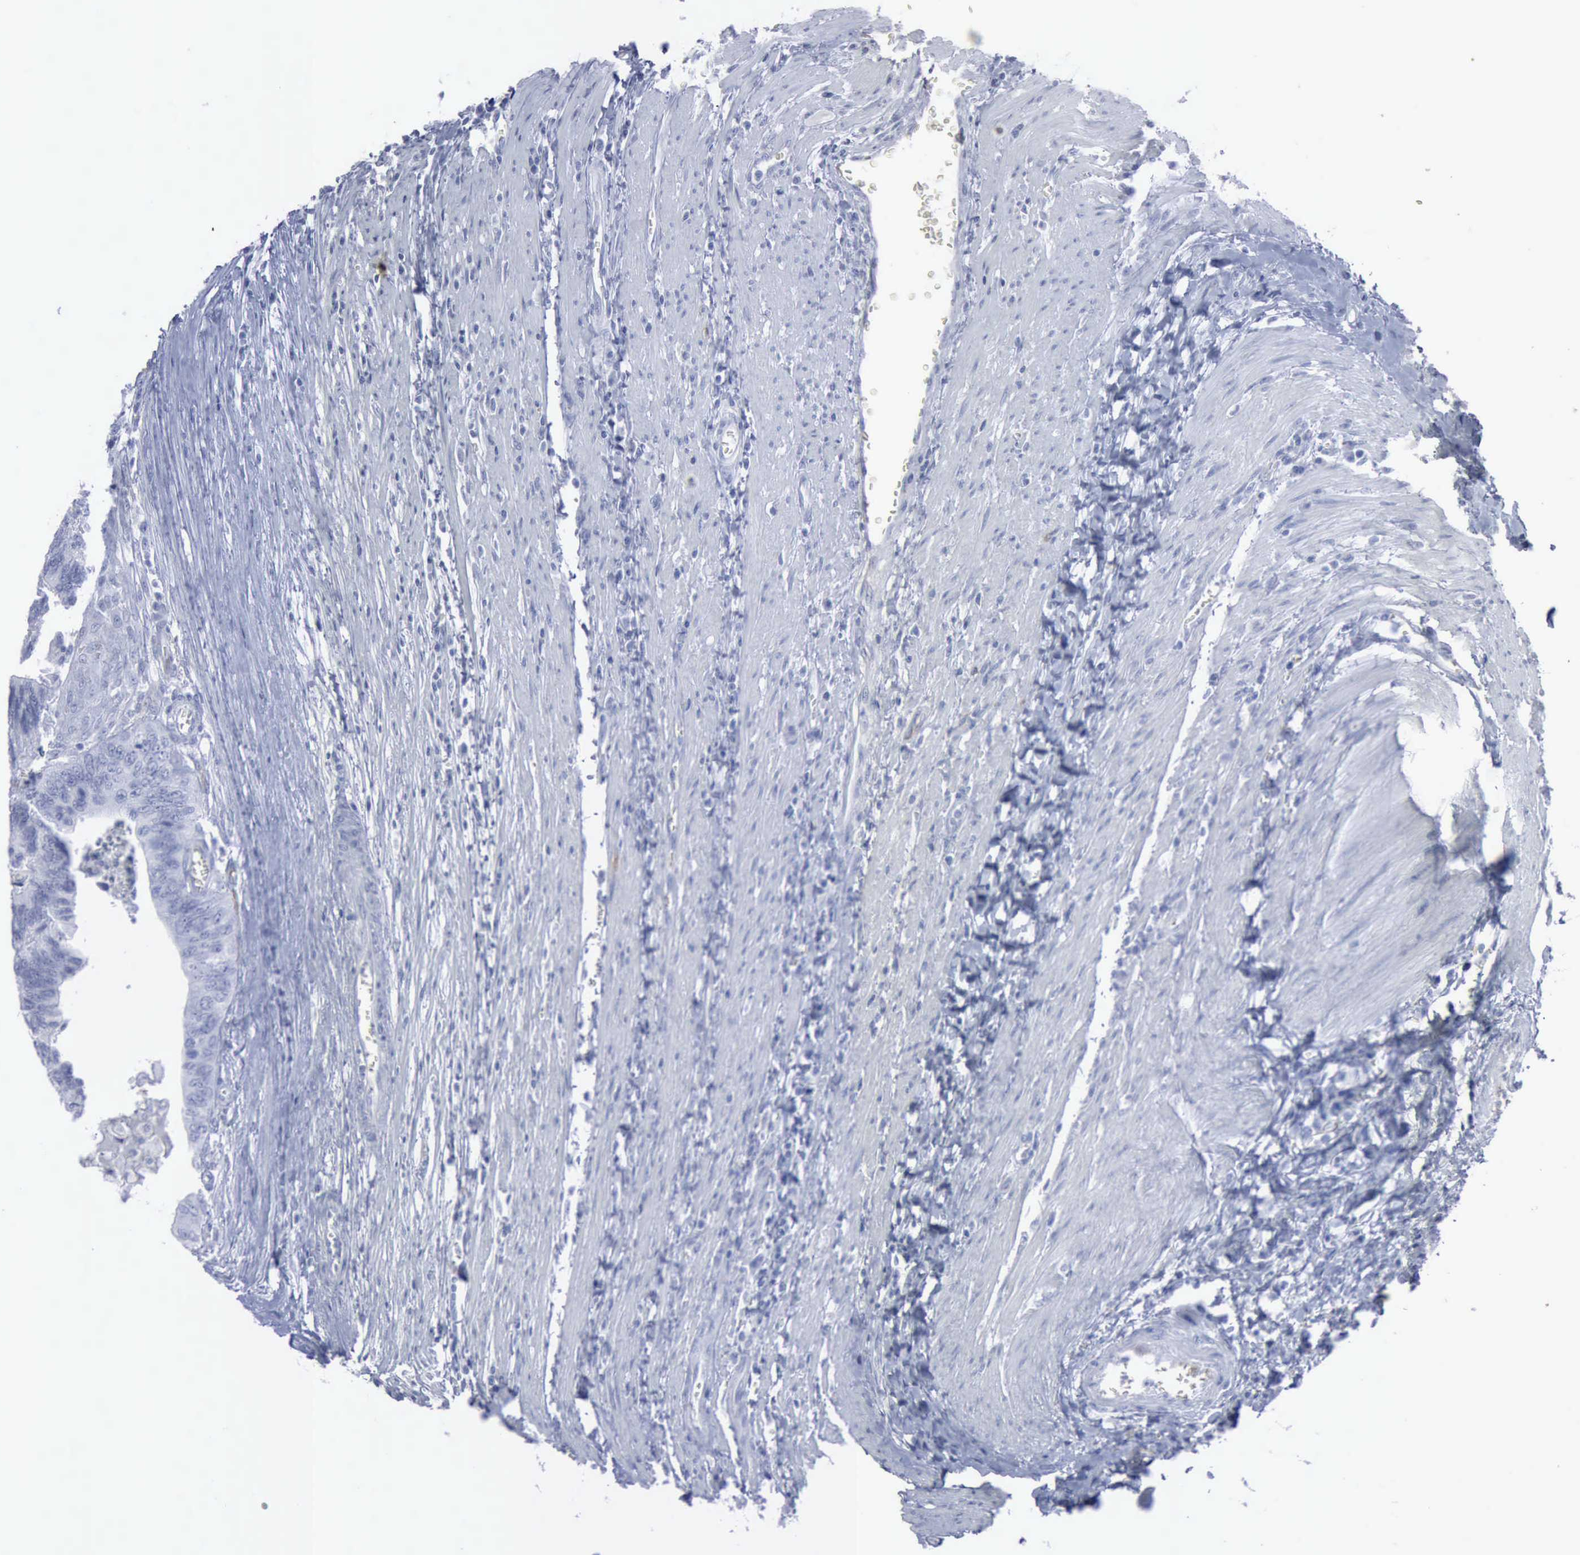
{"staining": {"intensity": "negative", "quantity": "none", "location": "none"}, "tissue": "colorectal cancer", "cell_type": "Tumor cells", "image_type": "cancer", "snomed": [{"axis": "morphology", "description": "Adenocarcinoma, NOS"}, {"axis": "topography", "description": "Colon"}], "caption": "Histopathology image shows no significant protein staining in tumor cells of colorectal cancer (adenocarcinoma). Nuclei are stained in blue.", "gene": "VCAM1", "patient": {"sex": "male", "age": 72}}